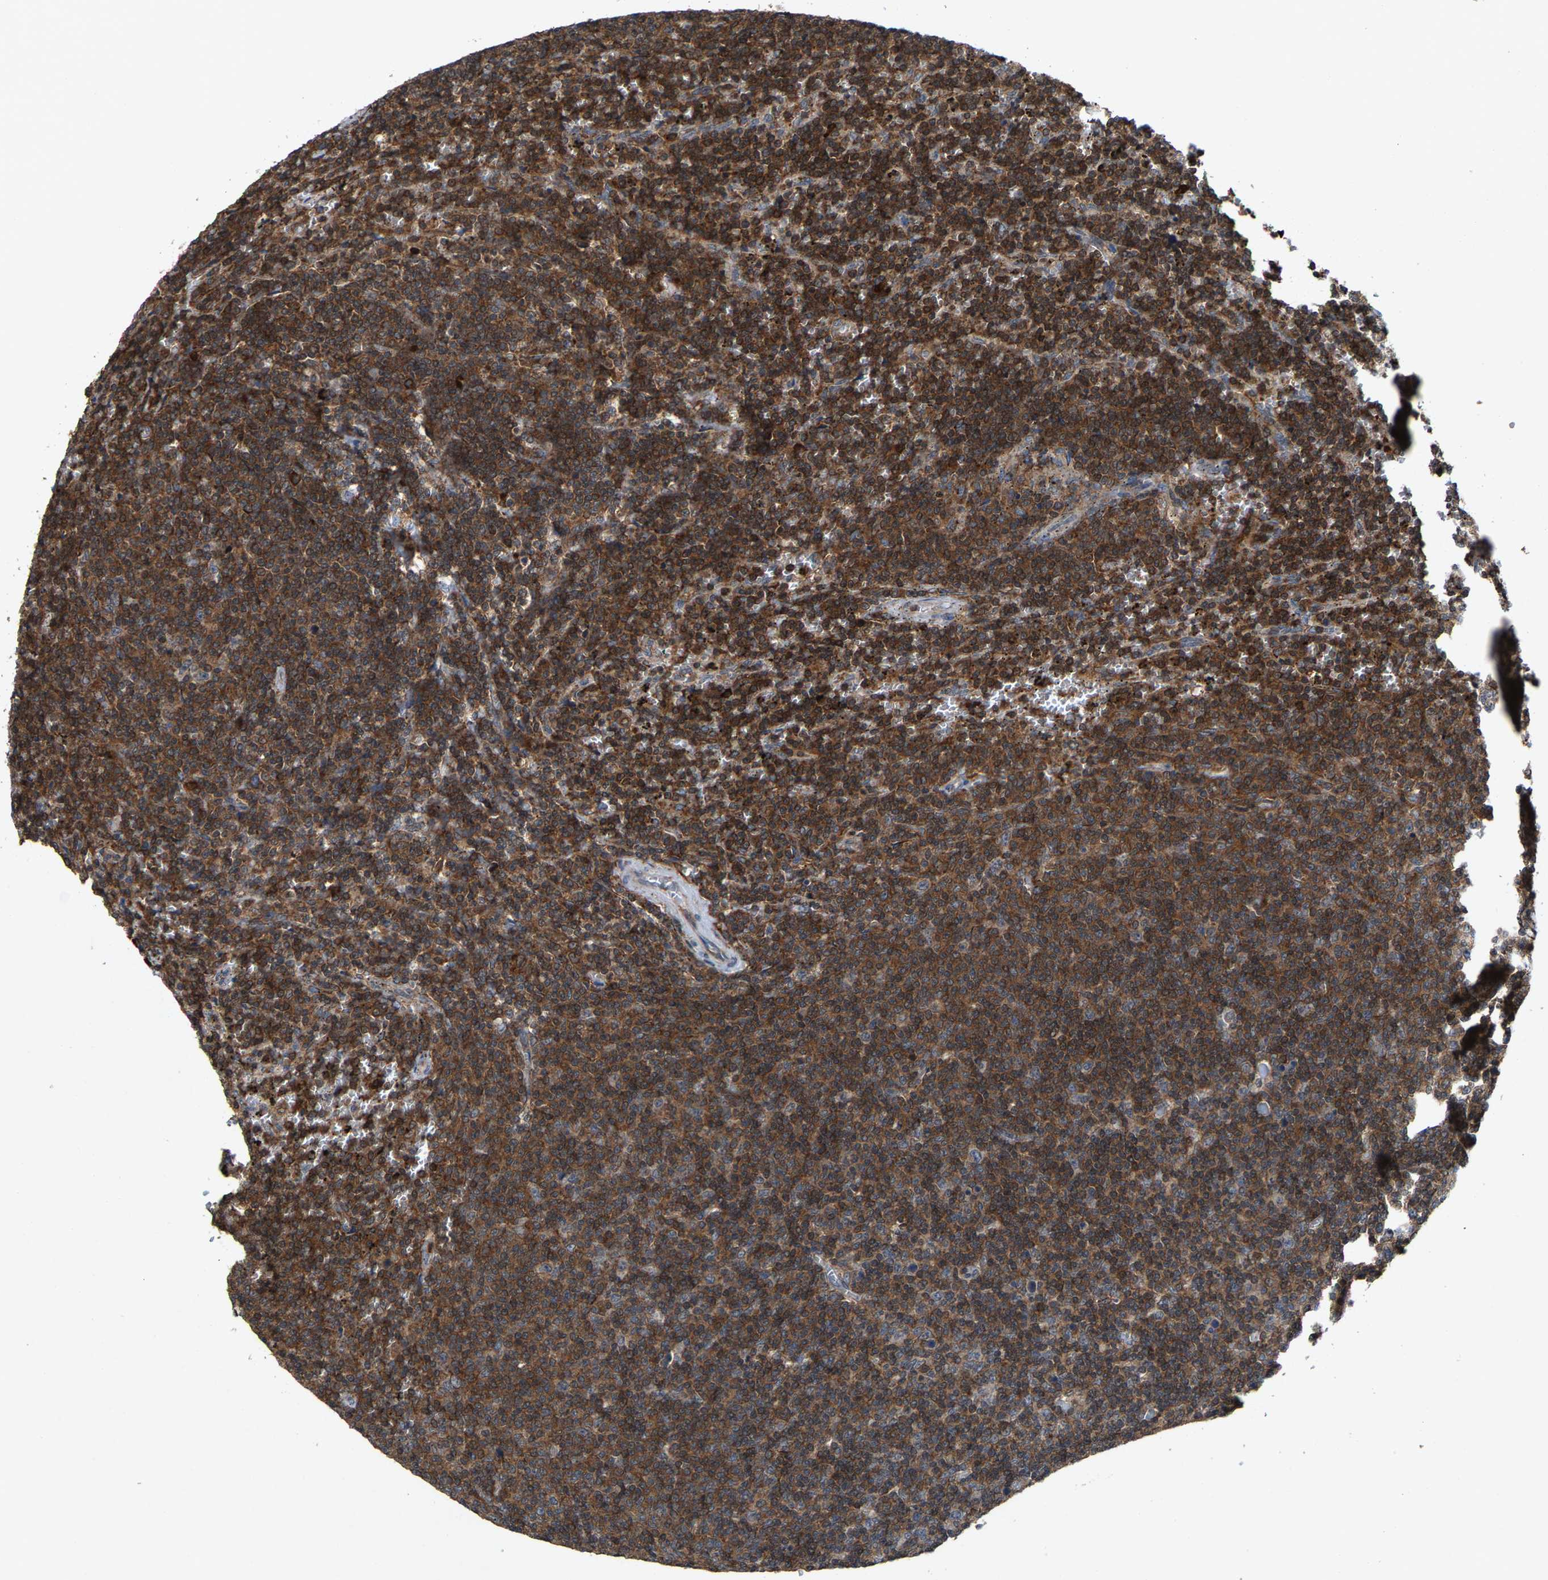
{"staining": {"intensity": "strong", "quantity": ">75%", "location": "cytoplasmic/membranous"}, "tissue": "lymphoma", "cell_type": "Tumor cells", "image_type": "cancer", "snomed": [{"axis": "morphology", "description": "Malignant lymphoma, non-Hodgkin's type, Low grade"}, {"axis": "topography", "description": "Spleen"}], "caption": "The photomicrograph reveals a brown stain indicating the presence of a protein in the cytoplasmic/membranous of tumor cells in lymphoma. The protein is shown in brown color, while the nuclei are stained blue.", "gene": "FGD3", "patient": {"sex": "female", "age": 50}}